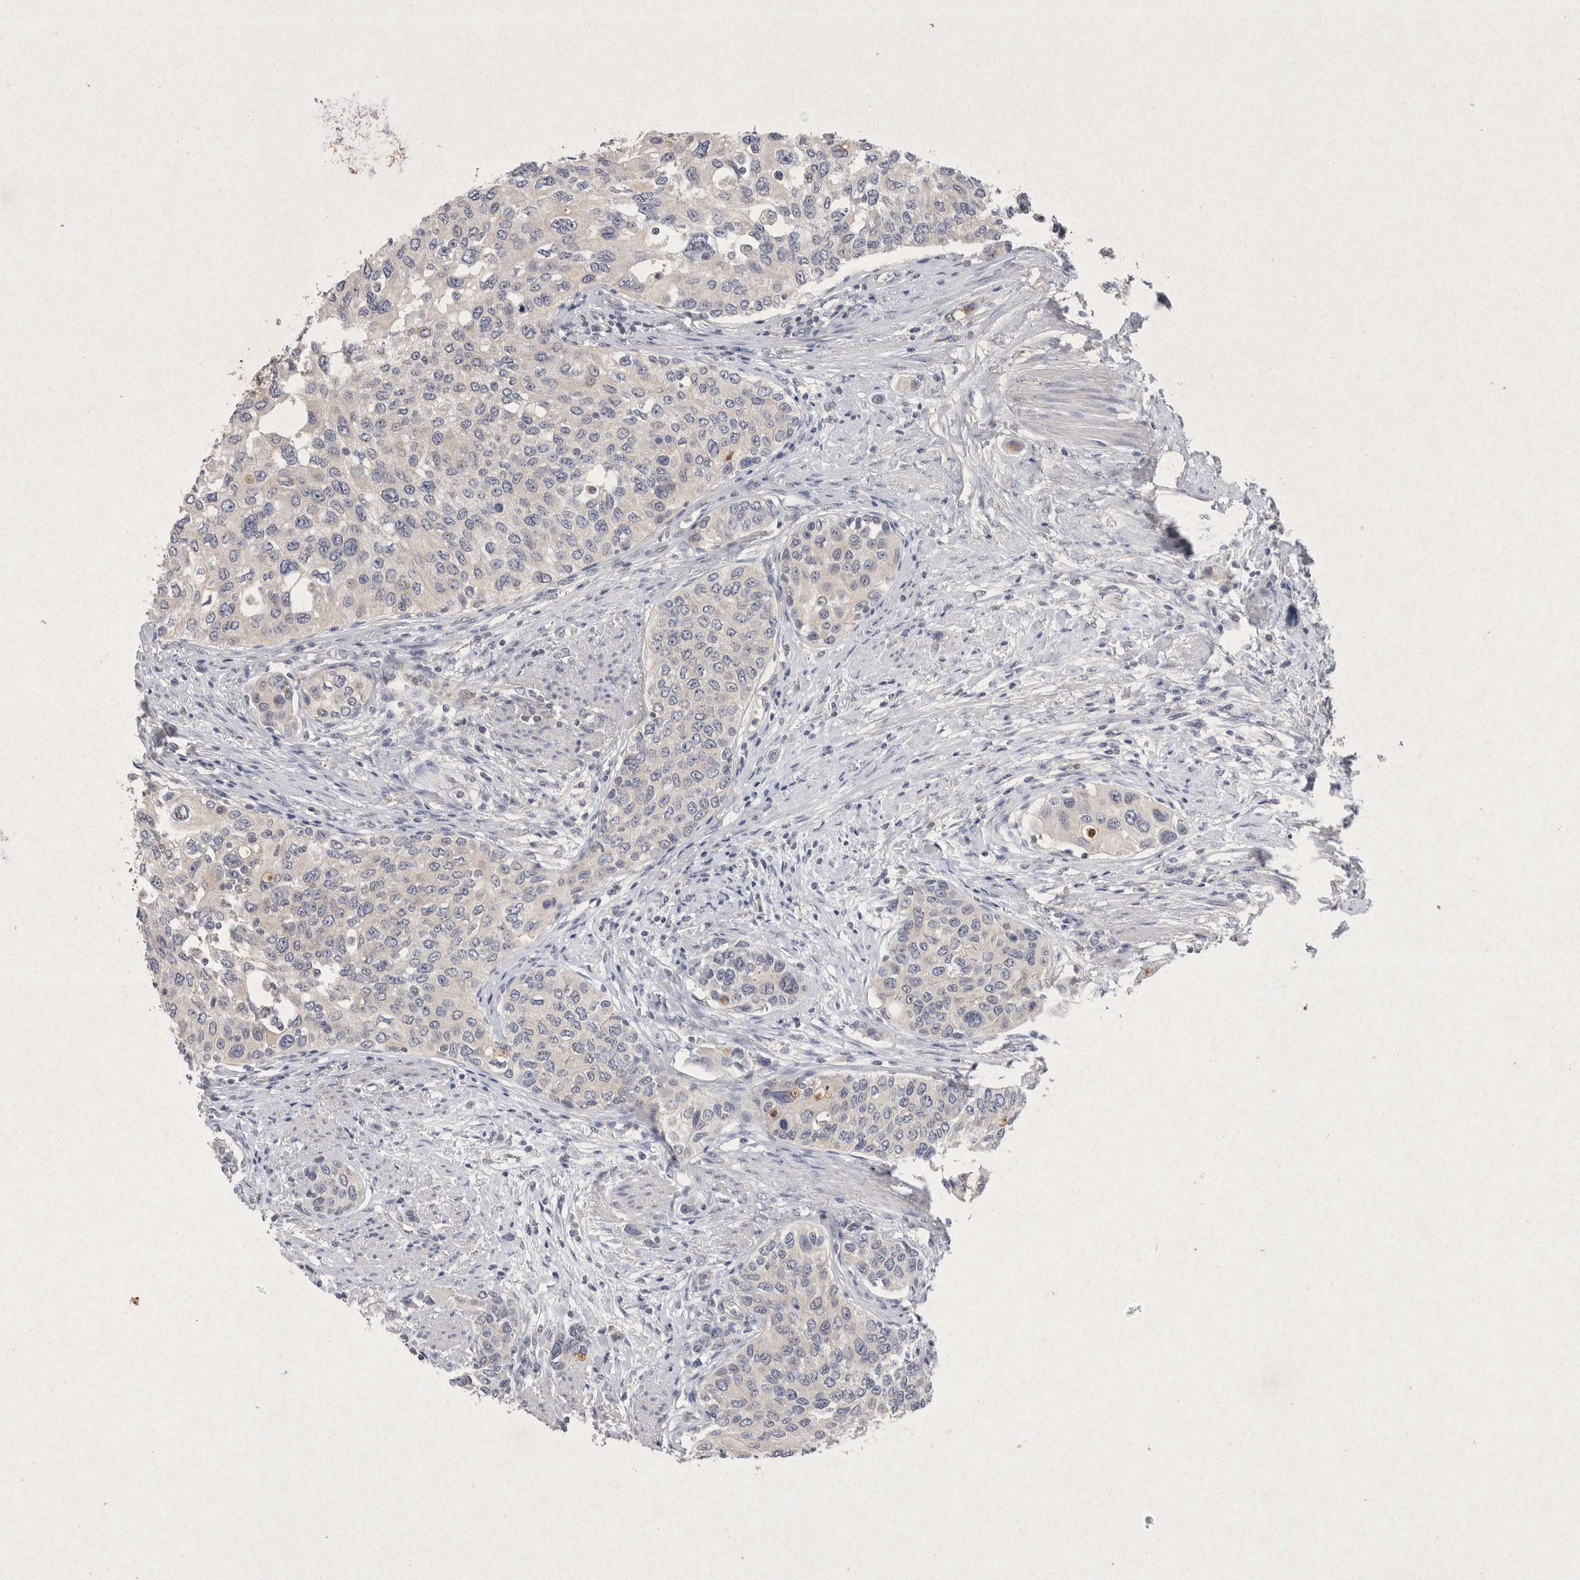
{"staining": {"intensity": "negative", "quantity": "none", "location": "none"}, "tissue": "urothelial cancer", "cell_type": "Tumor cells", "image_type": "cancer", "snomed": [{"axis": "morphology", "description": "Urothelial carcinoma, High grade"}, {"axis": "topography", "description": "Urinary bladder"}], "caption": "Tumor cells show no significant protein expression in urothelial carcinoma (high-grade).", "gene": "RASSF3", "patient": {"sex": "female", "age": 56}}